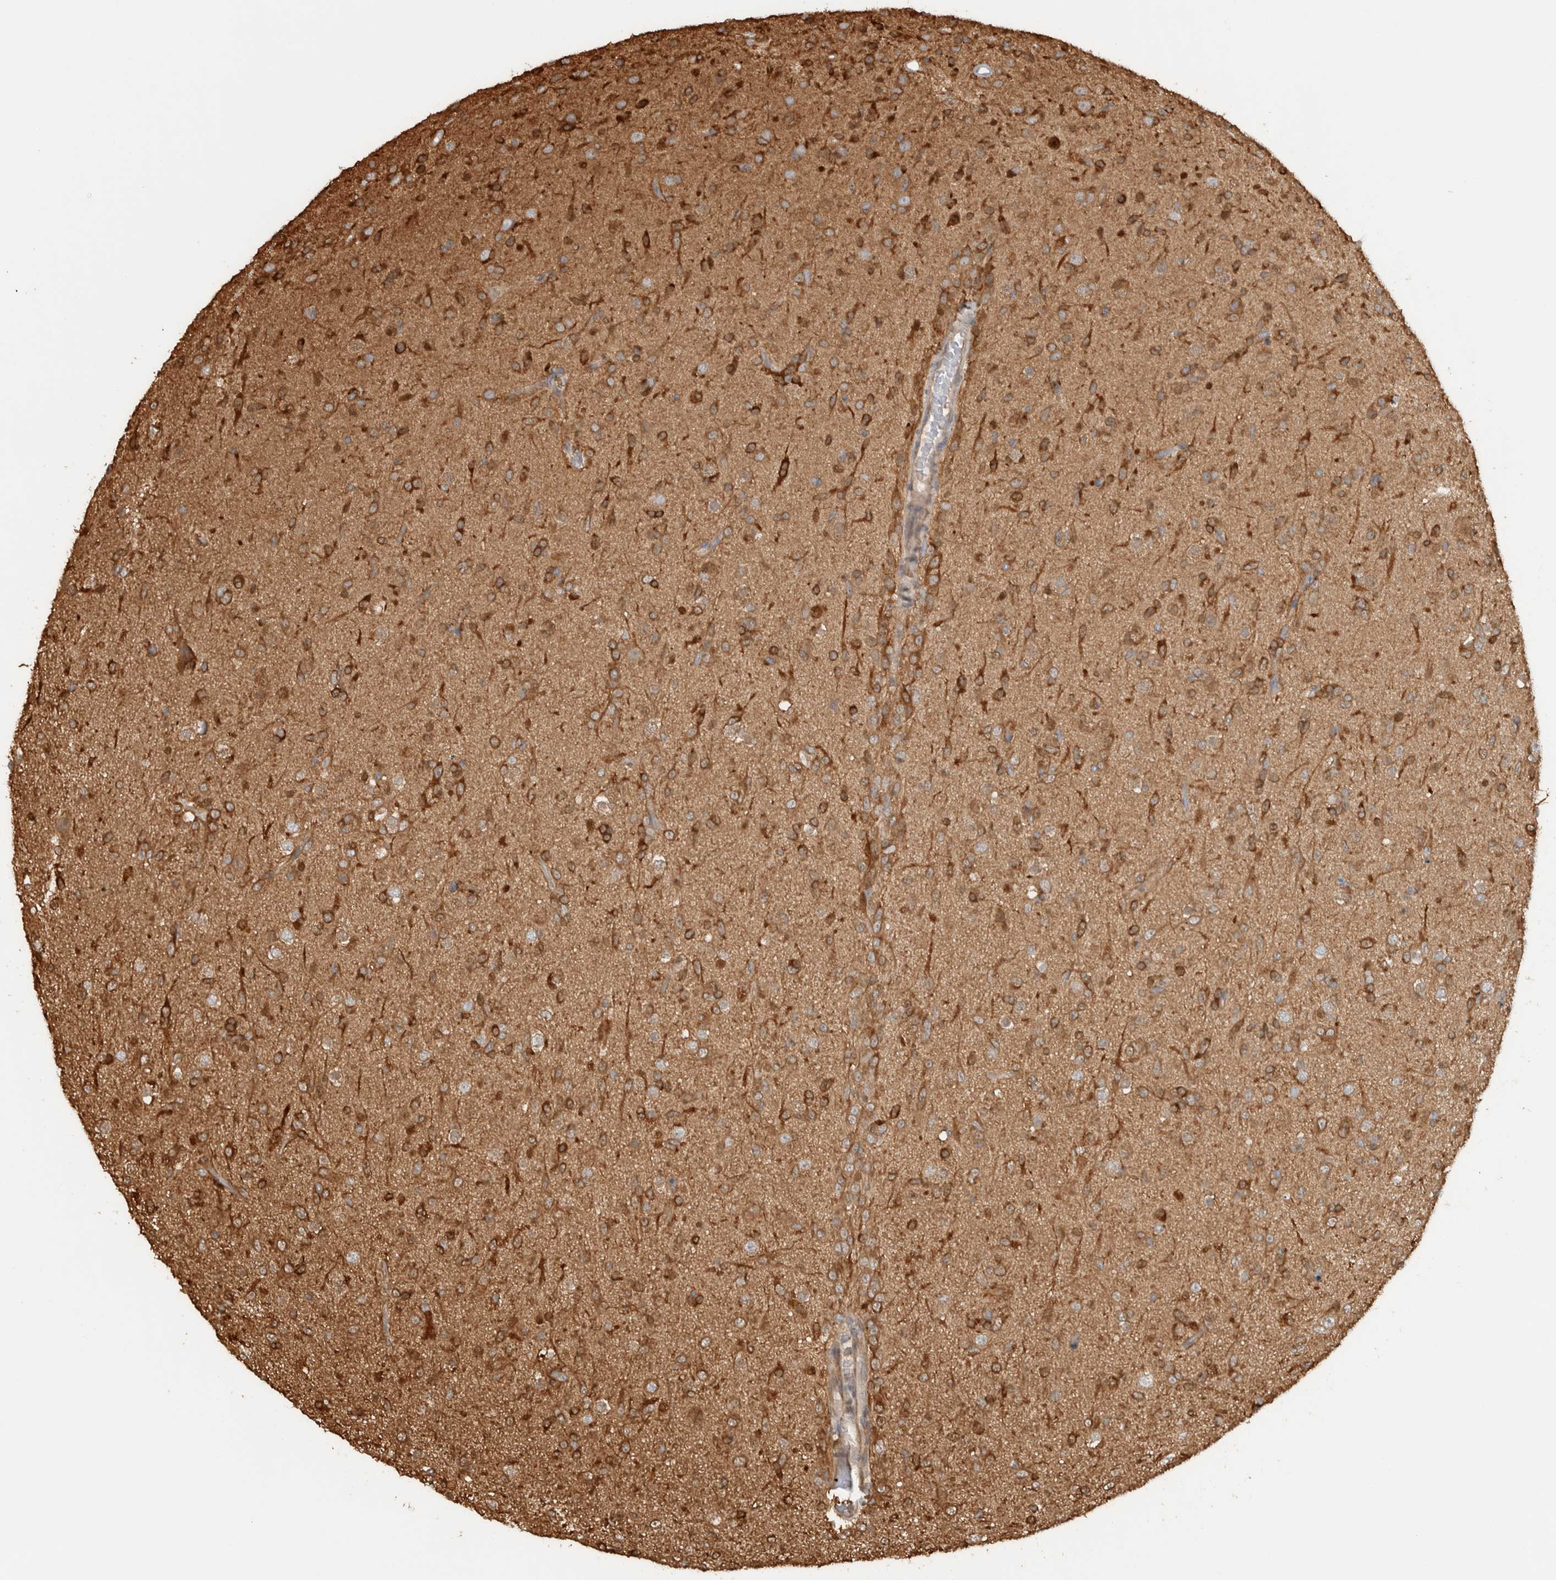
{"staining": {"intensity": "moderate", "quantity": ">75%", "location": "cytoplasmic/membranous"}, "tissue": "glioma", "cell_type": "Tumor cells", "image_type": "cancer", "snomed": [{"axis": "morphology", "description": "Glioma, malignant, Low grade"}, {"axis": "topography", "description": "Brain"}], "caption": "Immunohistochemical staining of human glioma shows moderate cytoplasmic/membranous protein staining in about >75% of tumor cells.", "gene": "CNTROB", "patient": {"sex": "male", "age": 65}}